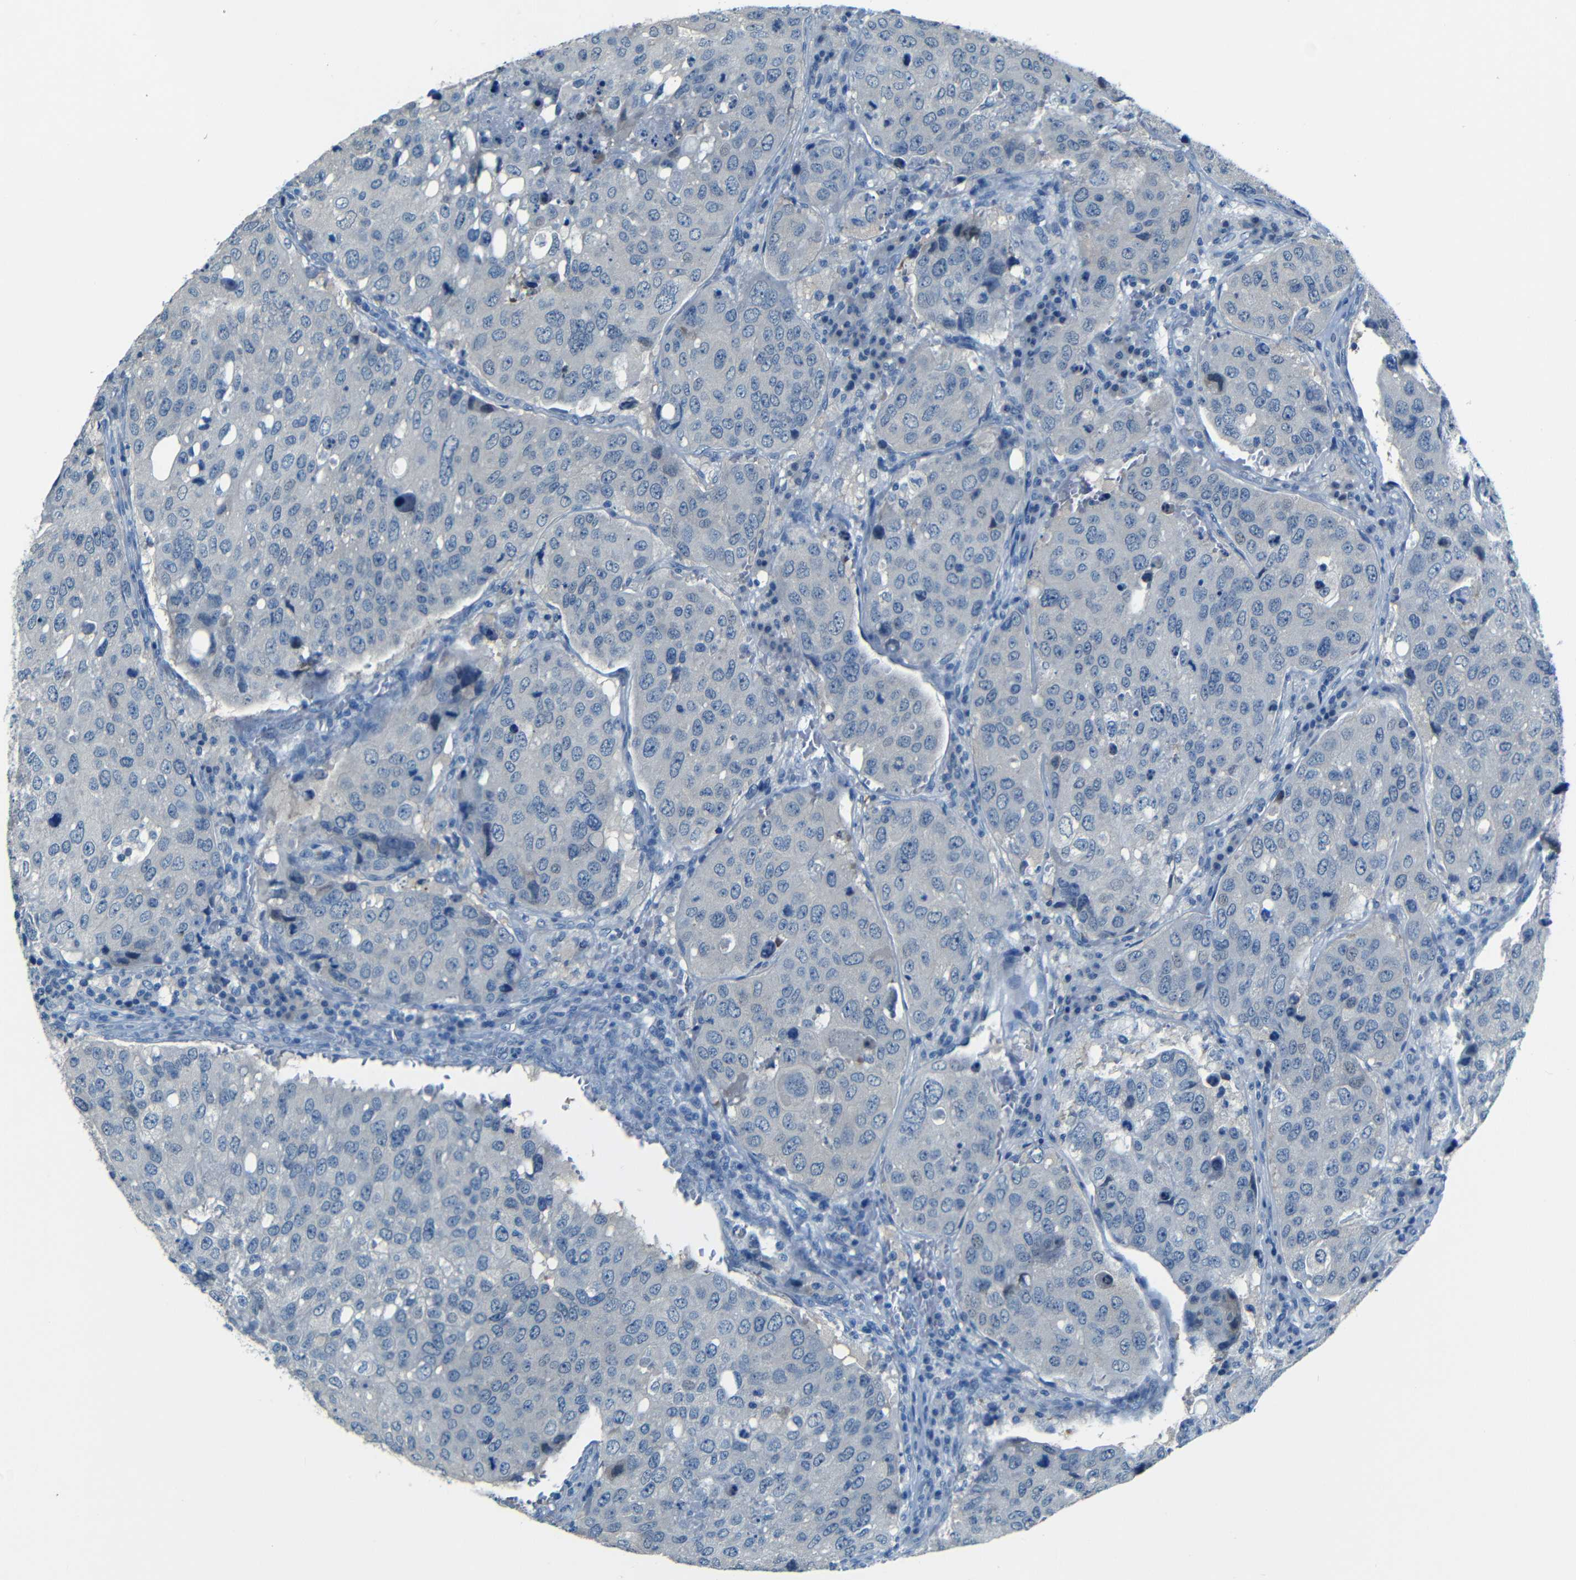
{"staining": {"intensity": "negative", "quantity": "none", "location": "none"}, "tissue": "urothelial cancer", "cell_type": "Tumor cells", "image_type": "cancer", "snomed": [{"axis": "morphology", "description": "Urothelial carcinoma, High grade"}, {"axis": "topography", "description": "Lymph node"}, {"axis": "topography", "description": "Urinary bladder"}], "caption": "Urothelial carcinoma (high-grade) was stained to show a protein in brown. There is no significant staining in tumor cells.", "gene": "ZMAT1", "patient": {"sex": "male", "age": 51}}